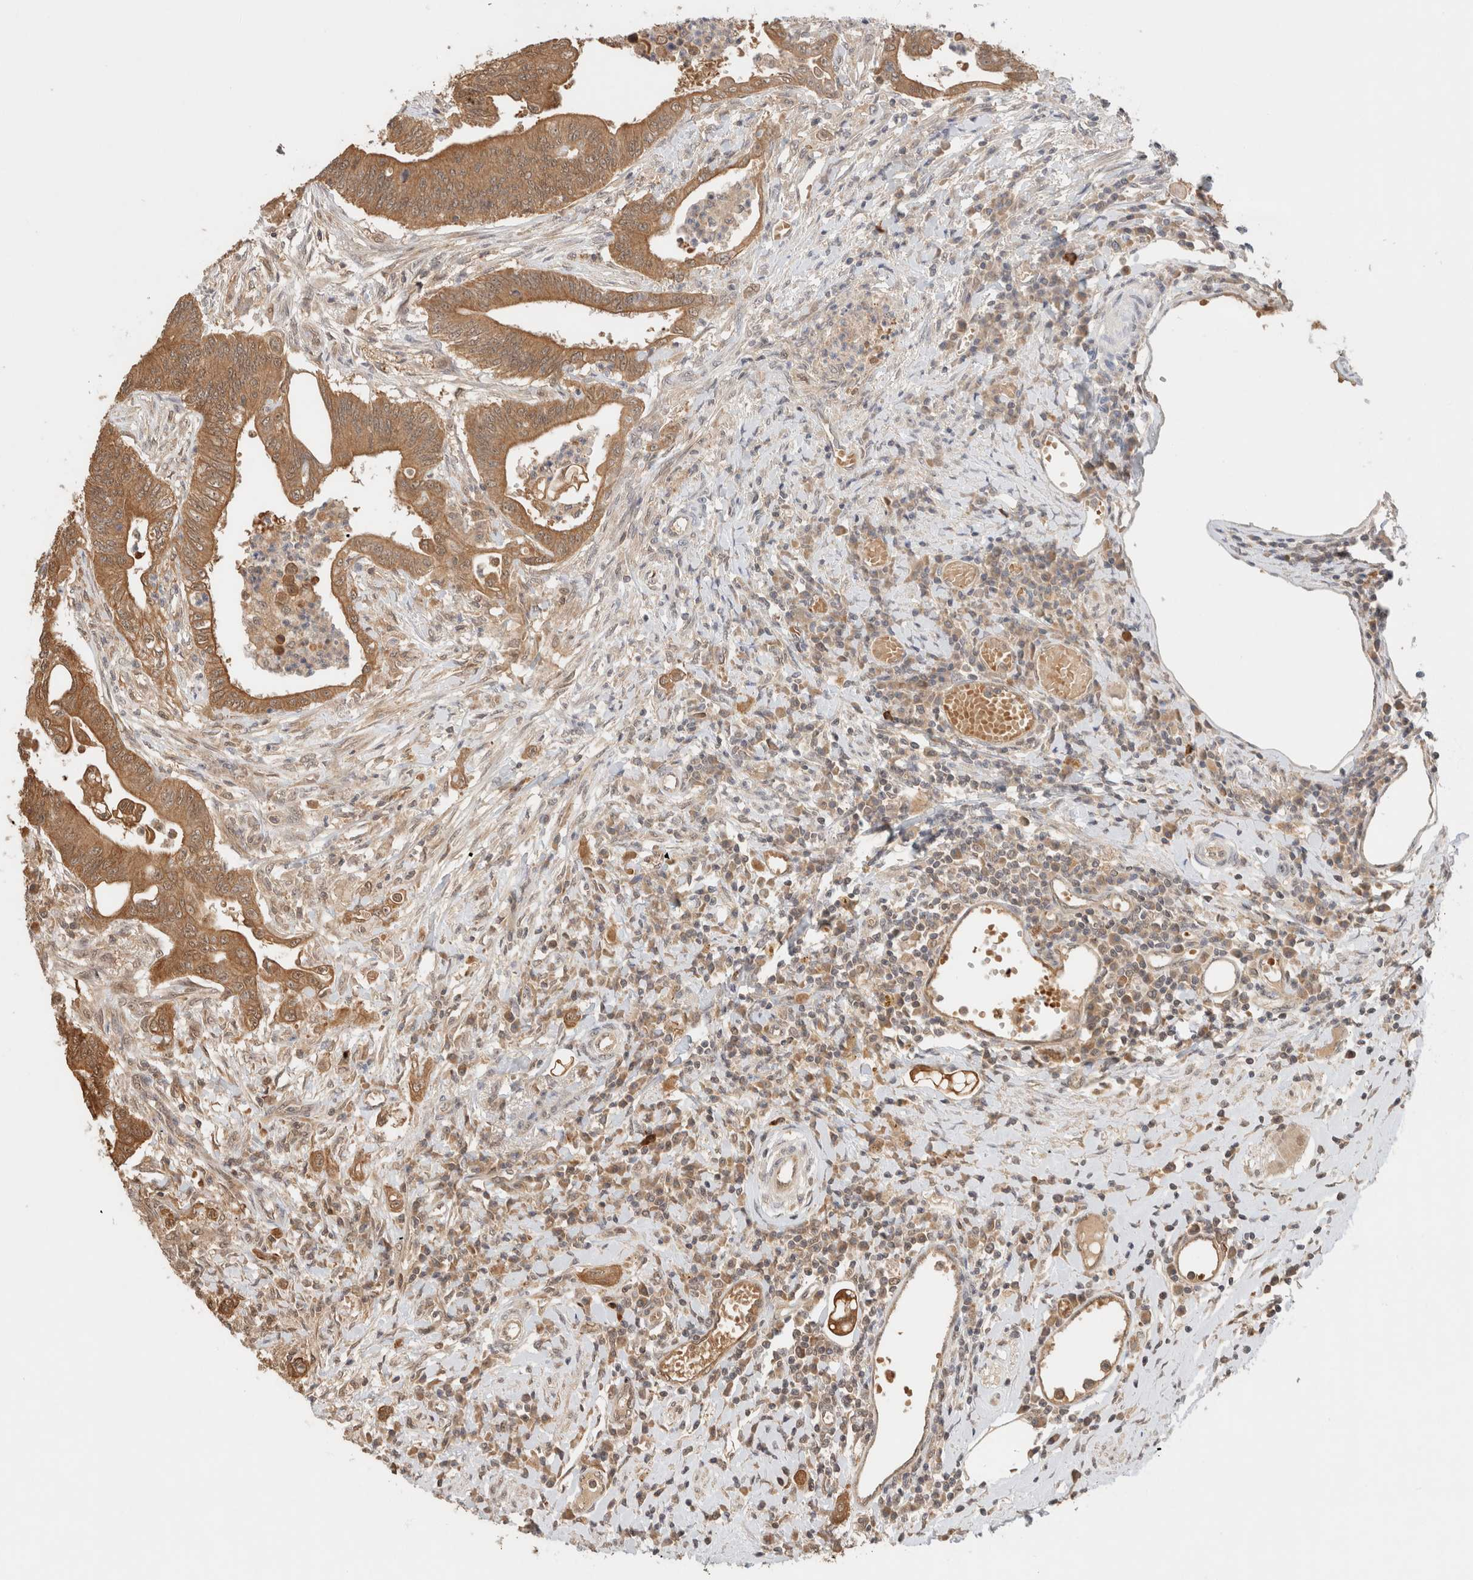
{"staining": {"intensity": "moderate", "quantity": ">75%", "location": "cytoplasmic/membranous,nuclear"}, "tissue": "colorectal cancer", "cell_type": "Tumor cells", "image_type": "cancer", "snomed": [{"axis": "morphology", "description": "Adenoma, NOS"}, {"axis": "morphology", "description": "Adenocarcinoma, NOS"}, {"axis": "topography", "description": "Colon"}], "caption": "About >75% of tumor cells in human adenoma (colorectal) reveal moderate cytoplasmic/membranous and nuclear protein expression as visualized by brown immunohistochemical staining.", "gene": "CA13", "patient": {"sex": "male", "age": 79}}